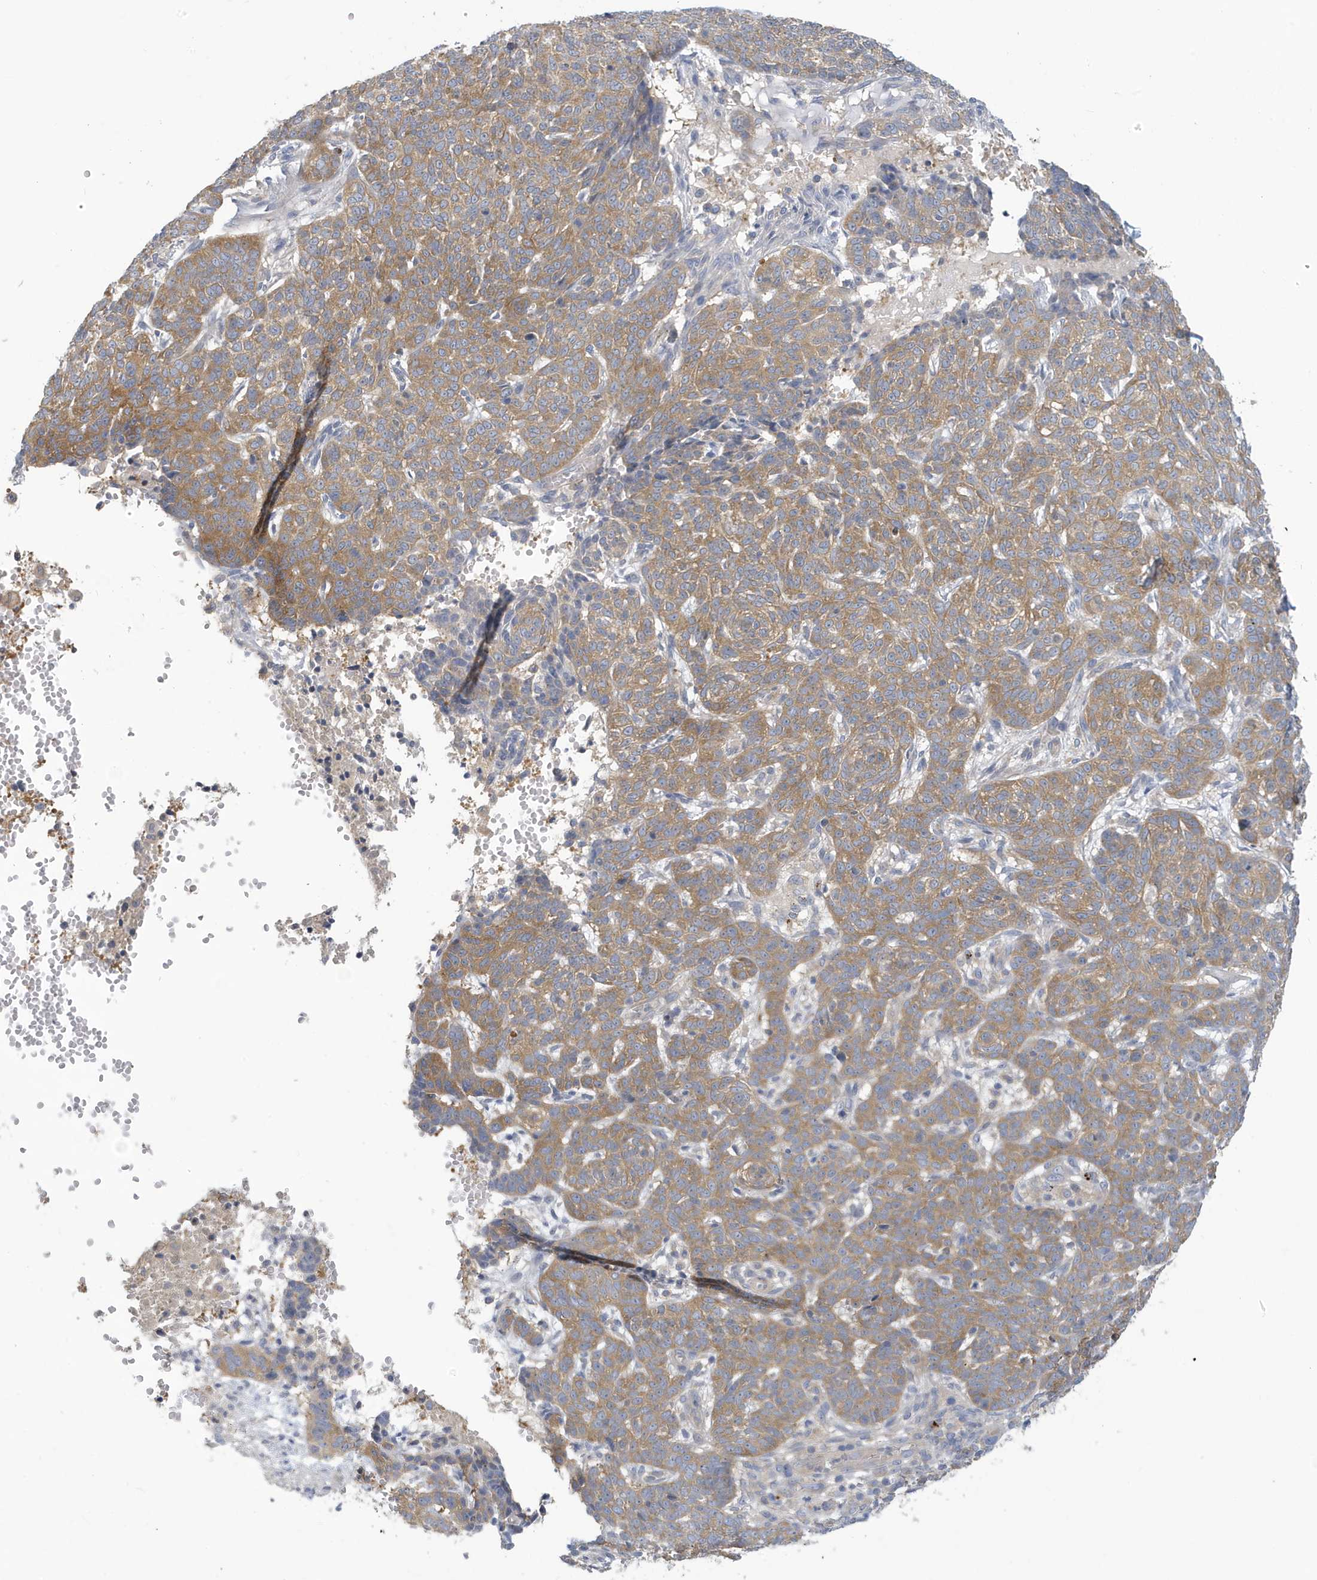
{"staining": {"intensity": "moderate", "quantity": ">75%", "location": "cytoplasmic/membranous"}, "tissue": "skin cancer", "cell_type": "Tumor cells", "image_type": "cancer", "snomed": [{"axis": "morphology", "description": "Basal cell carcinoma"}, {"axis": "topography", "description": "Skin"}], "caption": "Protein staining shows moderate cytoplasmic/membranous staining in approximately >75% of tumor cells in skin cancer. (DAB (3,3'-diaminobenzidine) = brown stain, brightfield microscopy at high magnification).", "gene": "VTA1", "patient": {"sex": "male", "age": 85}}